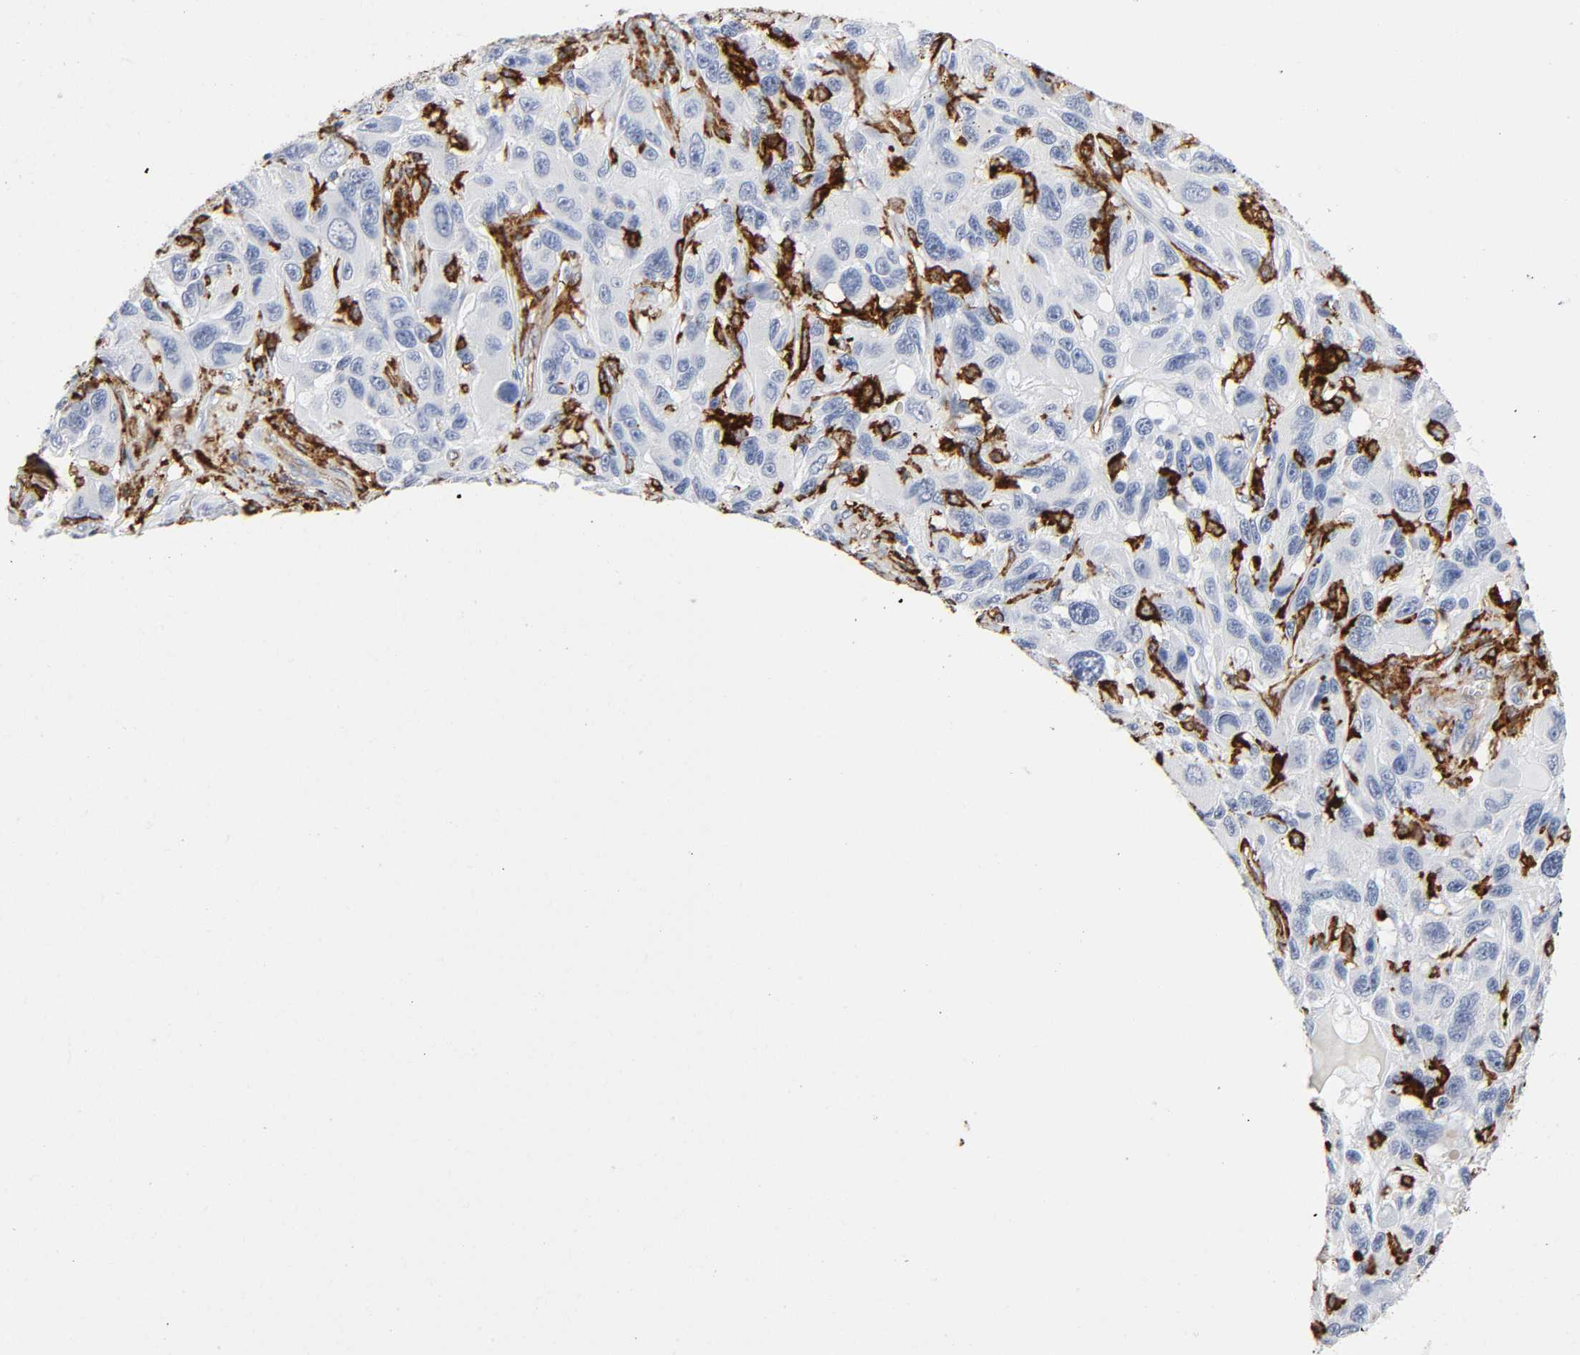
{"staining": {"intensity": "negative", "quantity": "none", "location": "none"}, "tissue": "melanoma", "cell_type": "Tumor cells", "image_type": "cancer", "snomed": [{"axis": "morphology", "description": "Malignant melanoma, NOS"}, {"axis": "topography", "description": "Skin"}], "caption": "The immunohistochemistry micrograph has no significant expression in tumor cells of melanoma tissue.", "gene": "LYN", "patient": {"sex": "male", "age": 53}}